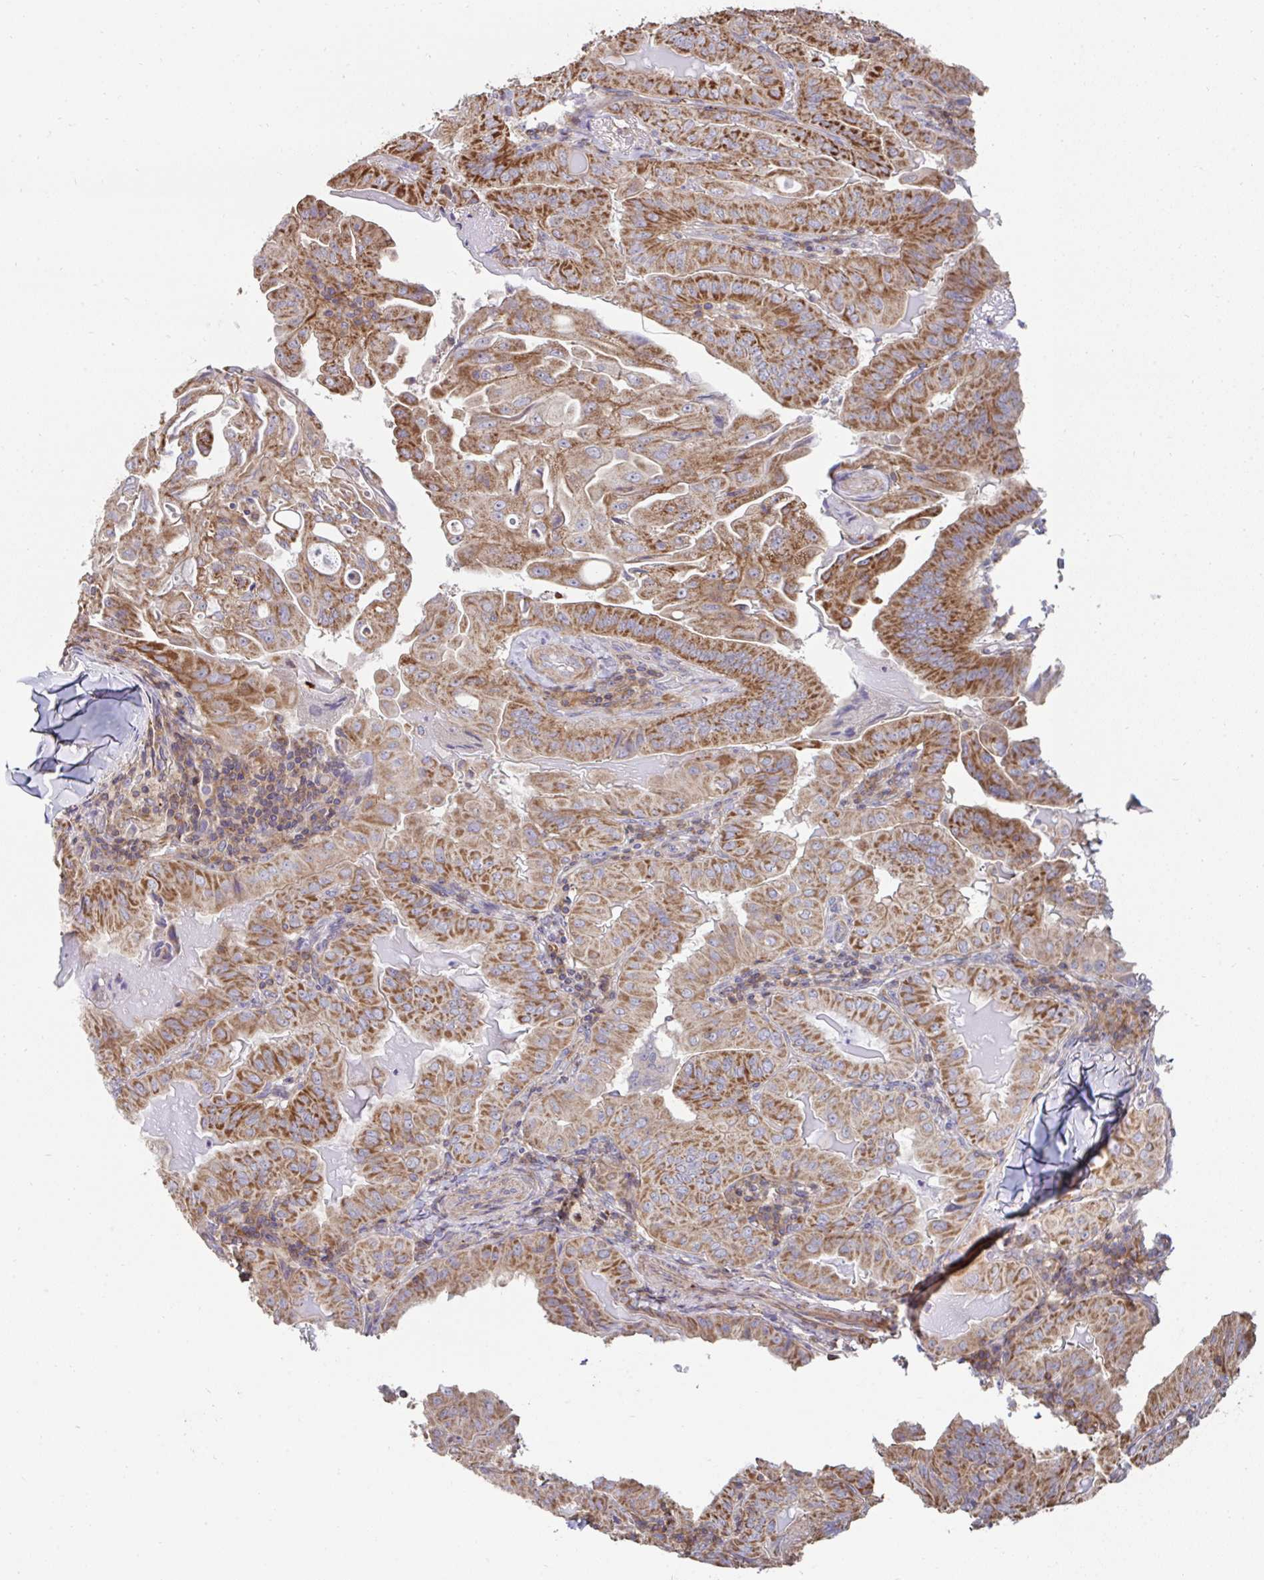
{"staining": {"intensity": "moderate", "quantity": ">75%", "location": "cytoplasmic/membranous"}, "tissue": "thyroid cancer", "cell_type": "Tumor cells", "image_type": "cancer", "snomed": [{"axis": "morphology", "description": "Papillary adenocarcinoma, NOS"}, {"axis": "topography", "description": "Thyroid gland"}], "caption": "IHC photomicrograph of human thyroid cancer (papillary adenocarcinoma) stained for a protein (brown), which demonstrates medium levels of moderate cytoplasmic/membranous expression in approximately >75% of tumor cells.", "gene": "DZANK1", "patient": {"sex": "female", "age": 68}}